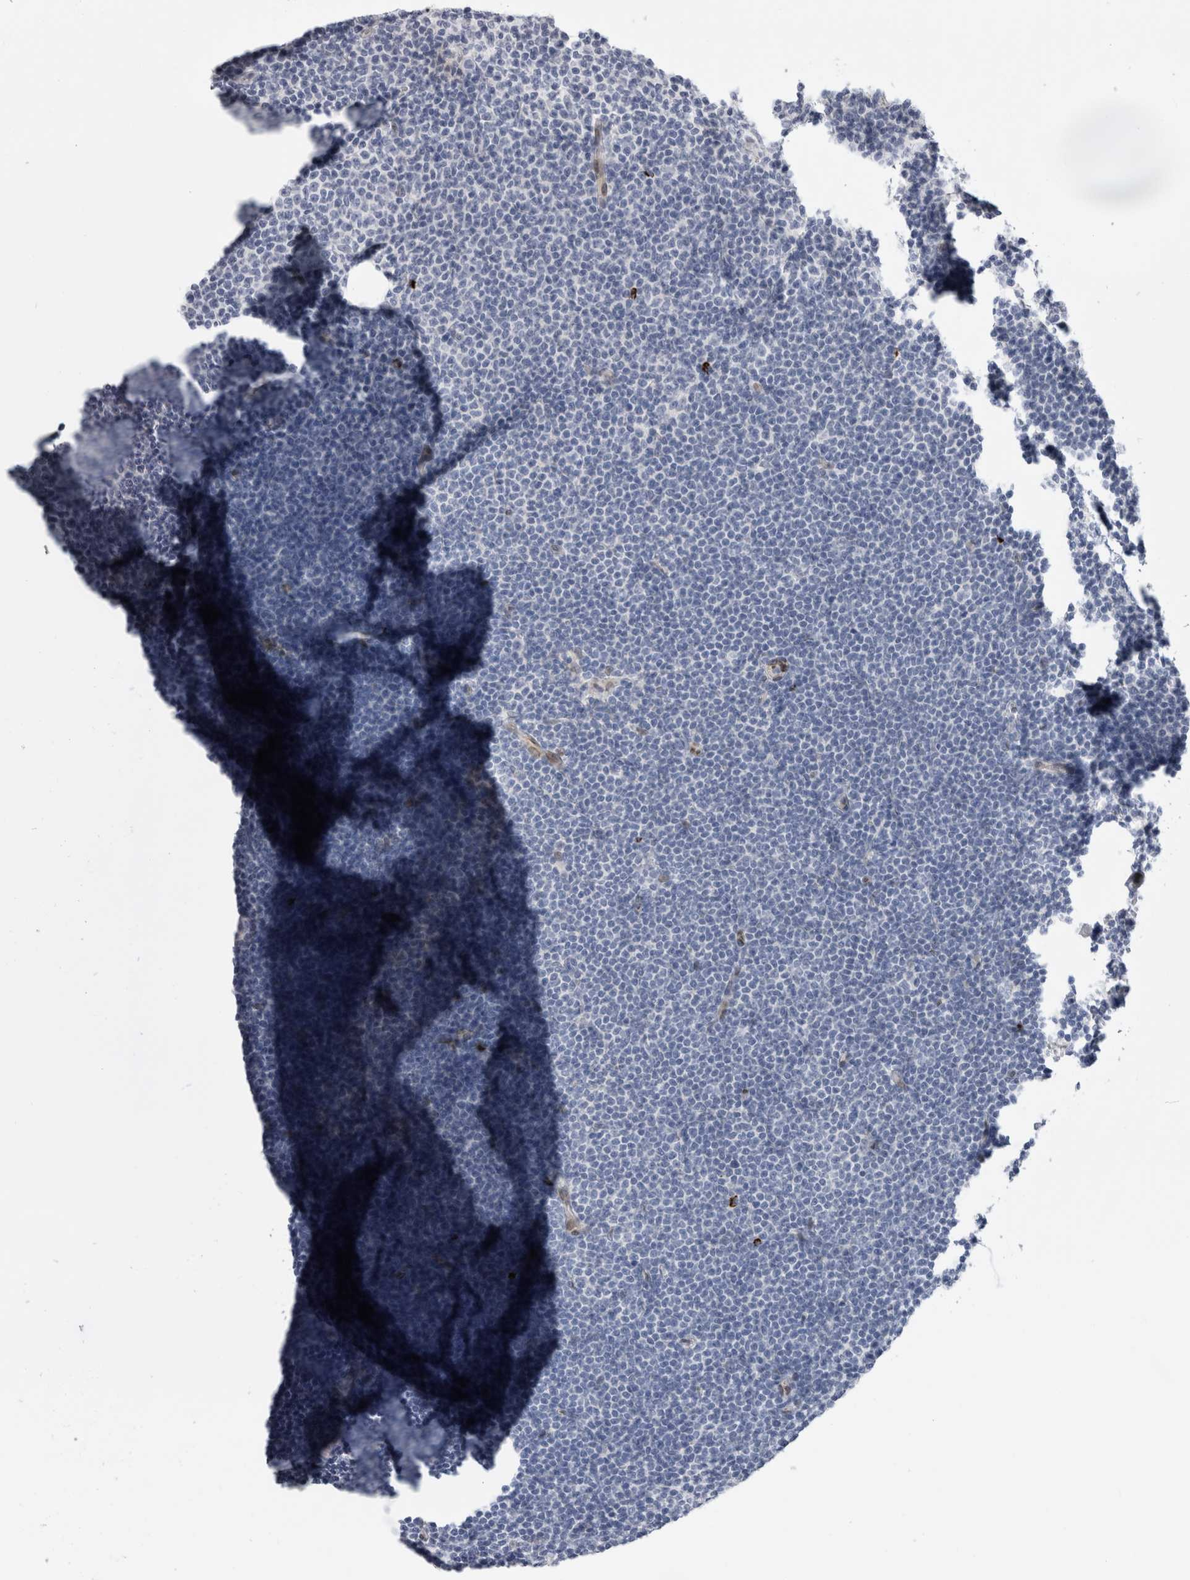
{"staining": {"intensity": "negative", "quantity": "none", "location": "none"}, "tissue": "lymphoma", "cell_type": "Tumor cells", "image_type": "cancer", "snomed": [{"axis": "morphology", "description": "Malignant lymphoma, non-Hodgkin's type, Low grade"}, {"axis": "topography", "description": "Lymph node"}], "caption": "The image shows no staining of tumor cells in lymphoma. Brightfield microscopy of immunohistochemistry stained with DAB (3,3'-diaminobenzidine) (brown) and hematoxylin (blue), captured at high magnification.", "gene": "DMTN", "patient": {"sex": "female", "age": 53}}